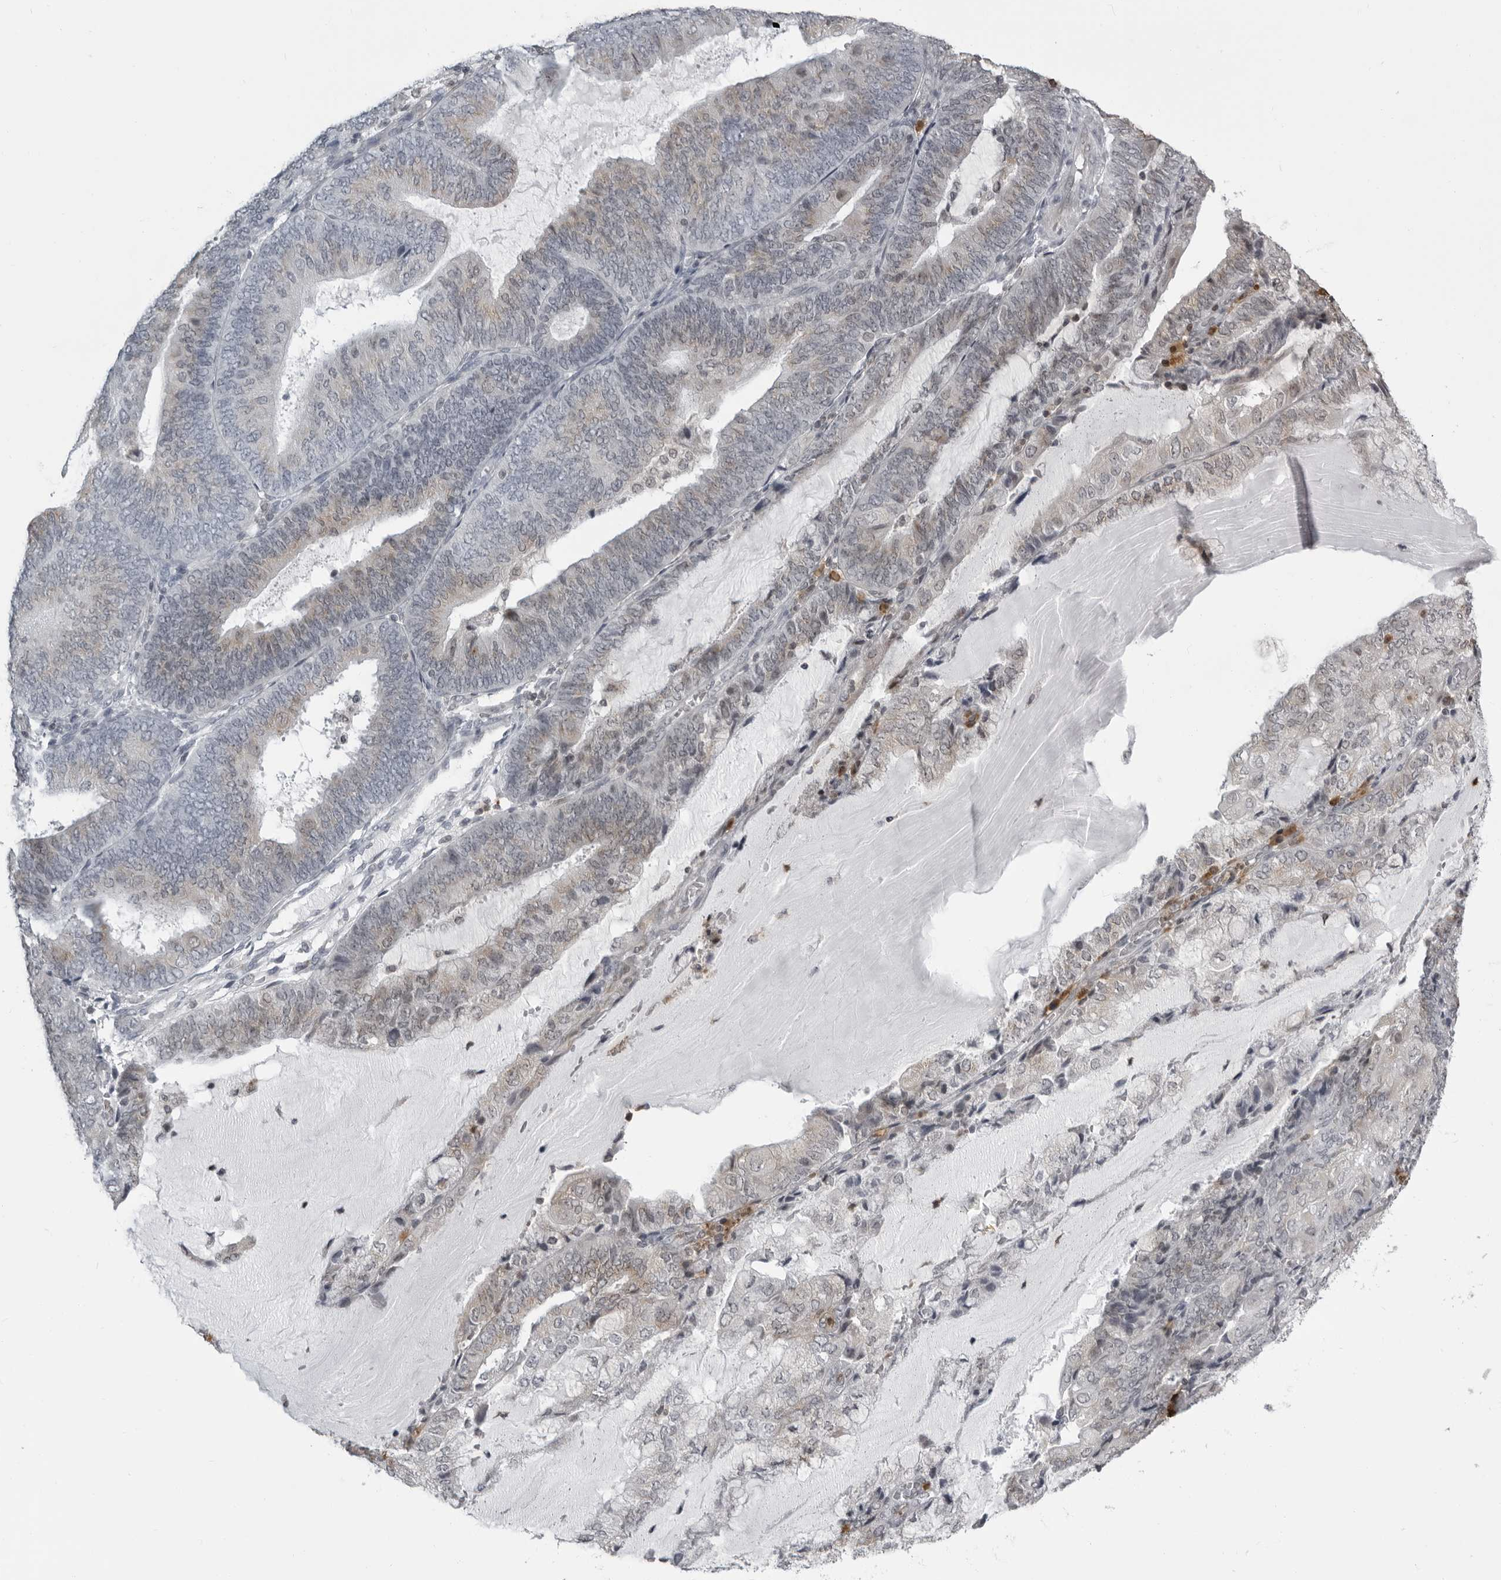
{"staining": {"intensity": "negative", "quantity": "none", "location": "none"}, "tissue": "endometrial cancer", "cell_type": "Tumor cells", "image_type": "cancer", "snomed": [{"axis": "morphology", "description": "Adenocarcinoma, NOS"}, {"axis": "topography", "description": "Endometrium"}], "caption": "Immunohistochemistry (IHC) of adenocarcinoma (endometrial) reveals no positivity in tumor cells.", "gene": "RTCA", "patient": {"sex": "female", "age": 81}}